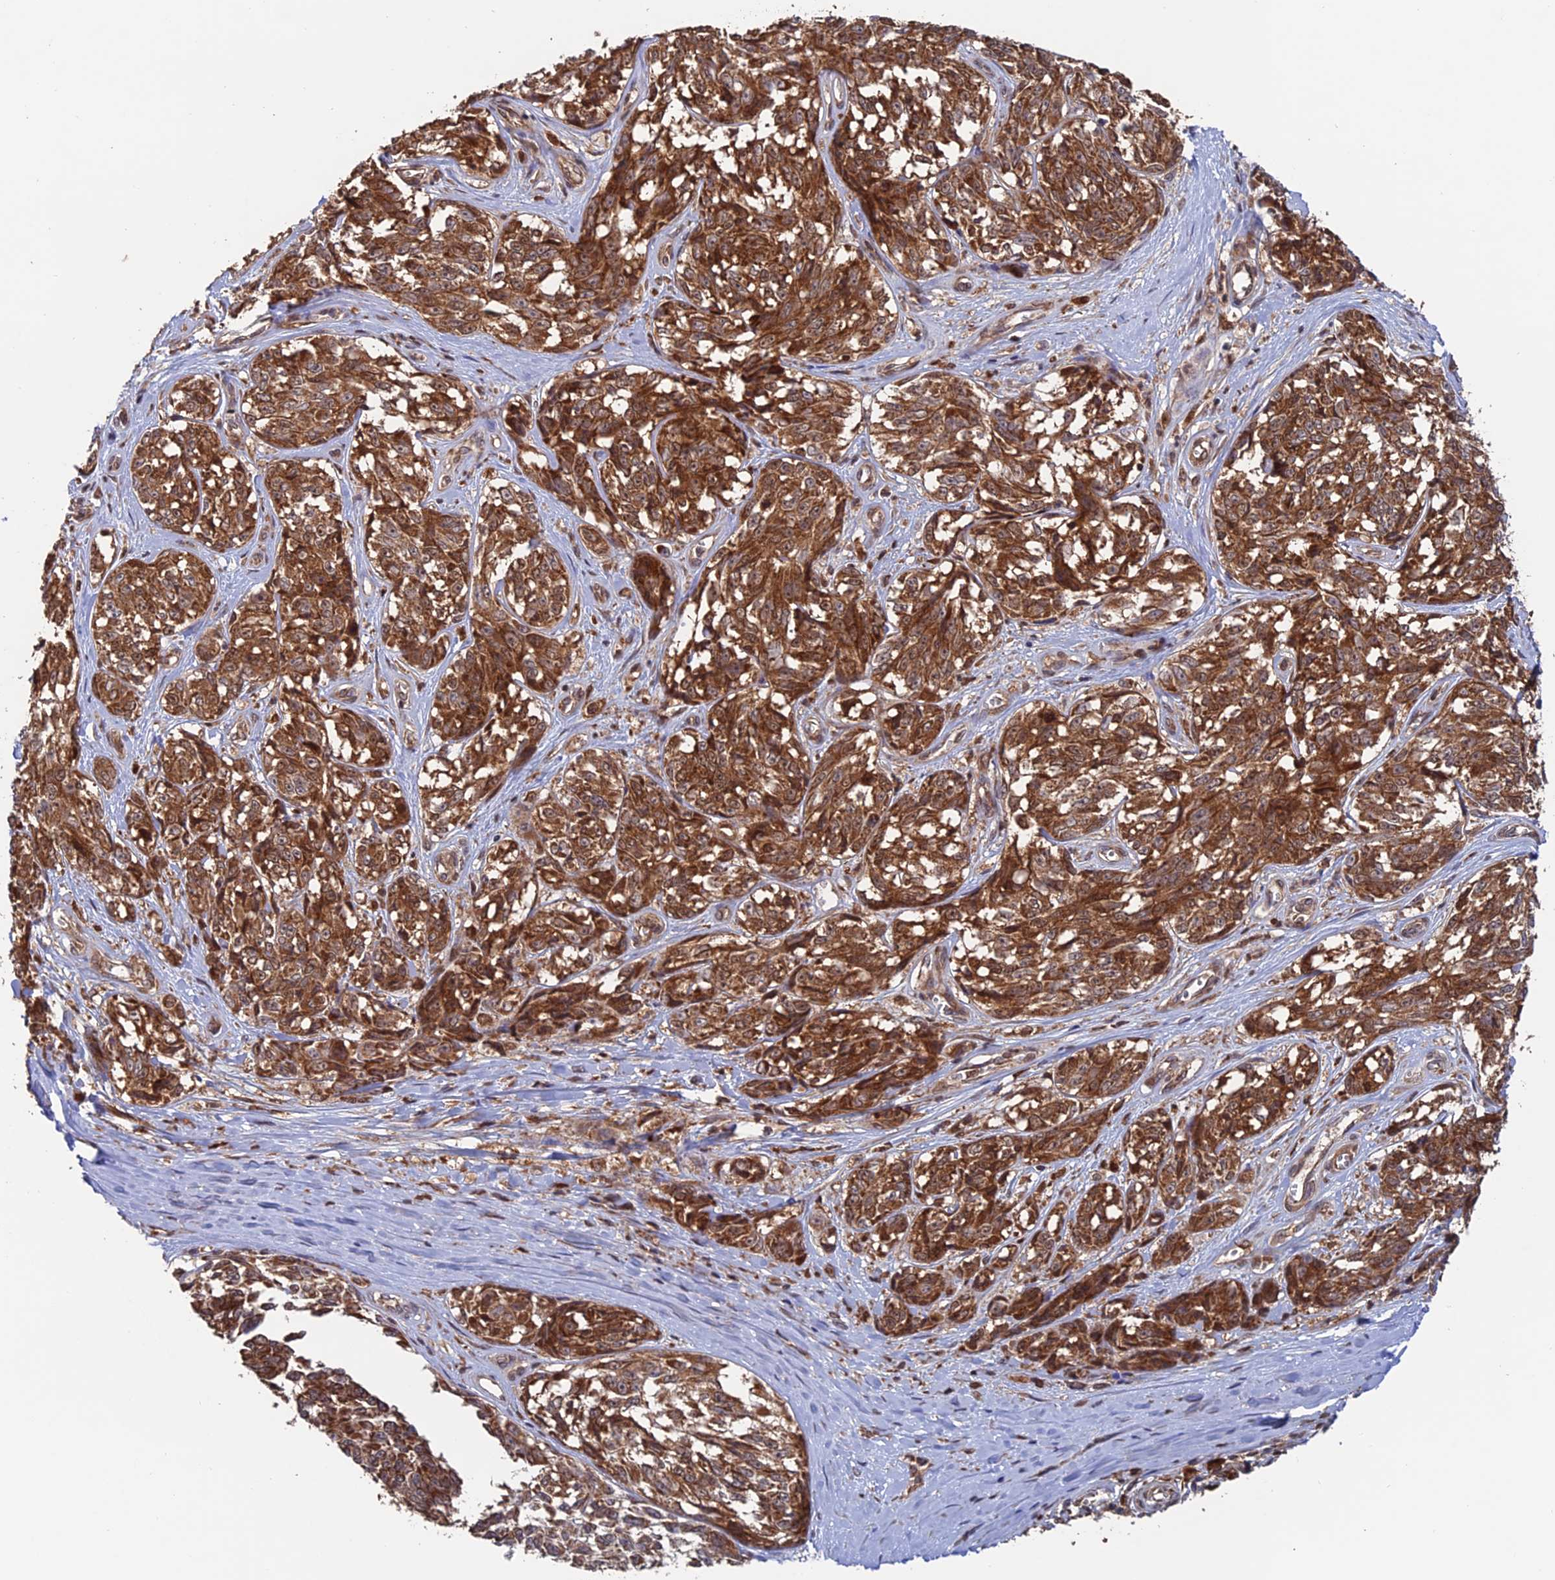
{"staining": {"intensity": "strong", "quantity": ">75%", "location": "cytoplasmic/membranous"}, "tissue": "melanoma", "cell_type": "Tumor cells", "image_type": "cancer", "snomed": [{"axis": "morphology", "description": "Malignant melanoma, NOS"}, {"axis": "topography", "description": "Skin"}], "caption": "Tumor cells reveal strong cytoplasmic/membranous expression in about >75% of cells in melanoma.", "gene": "DTYMK", "patient": {"sex": "female", "age": 64}}